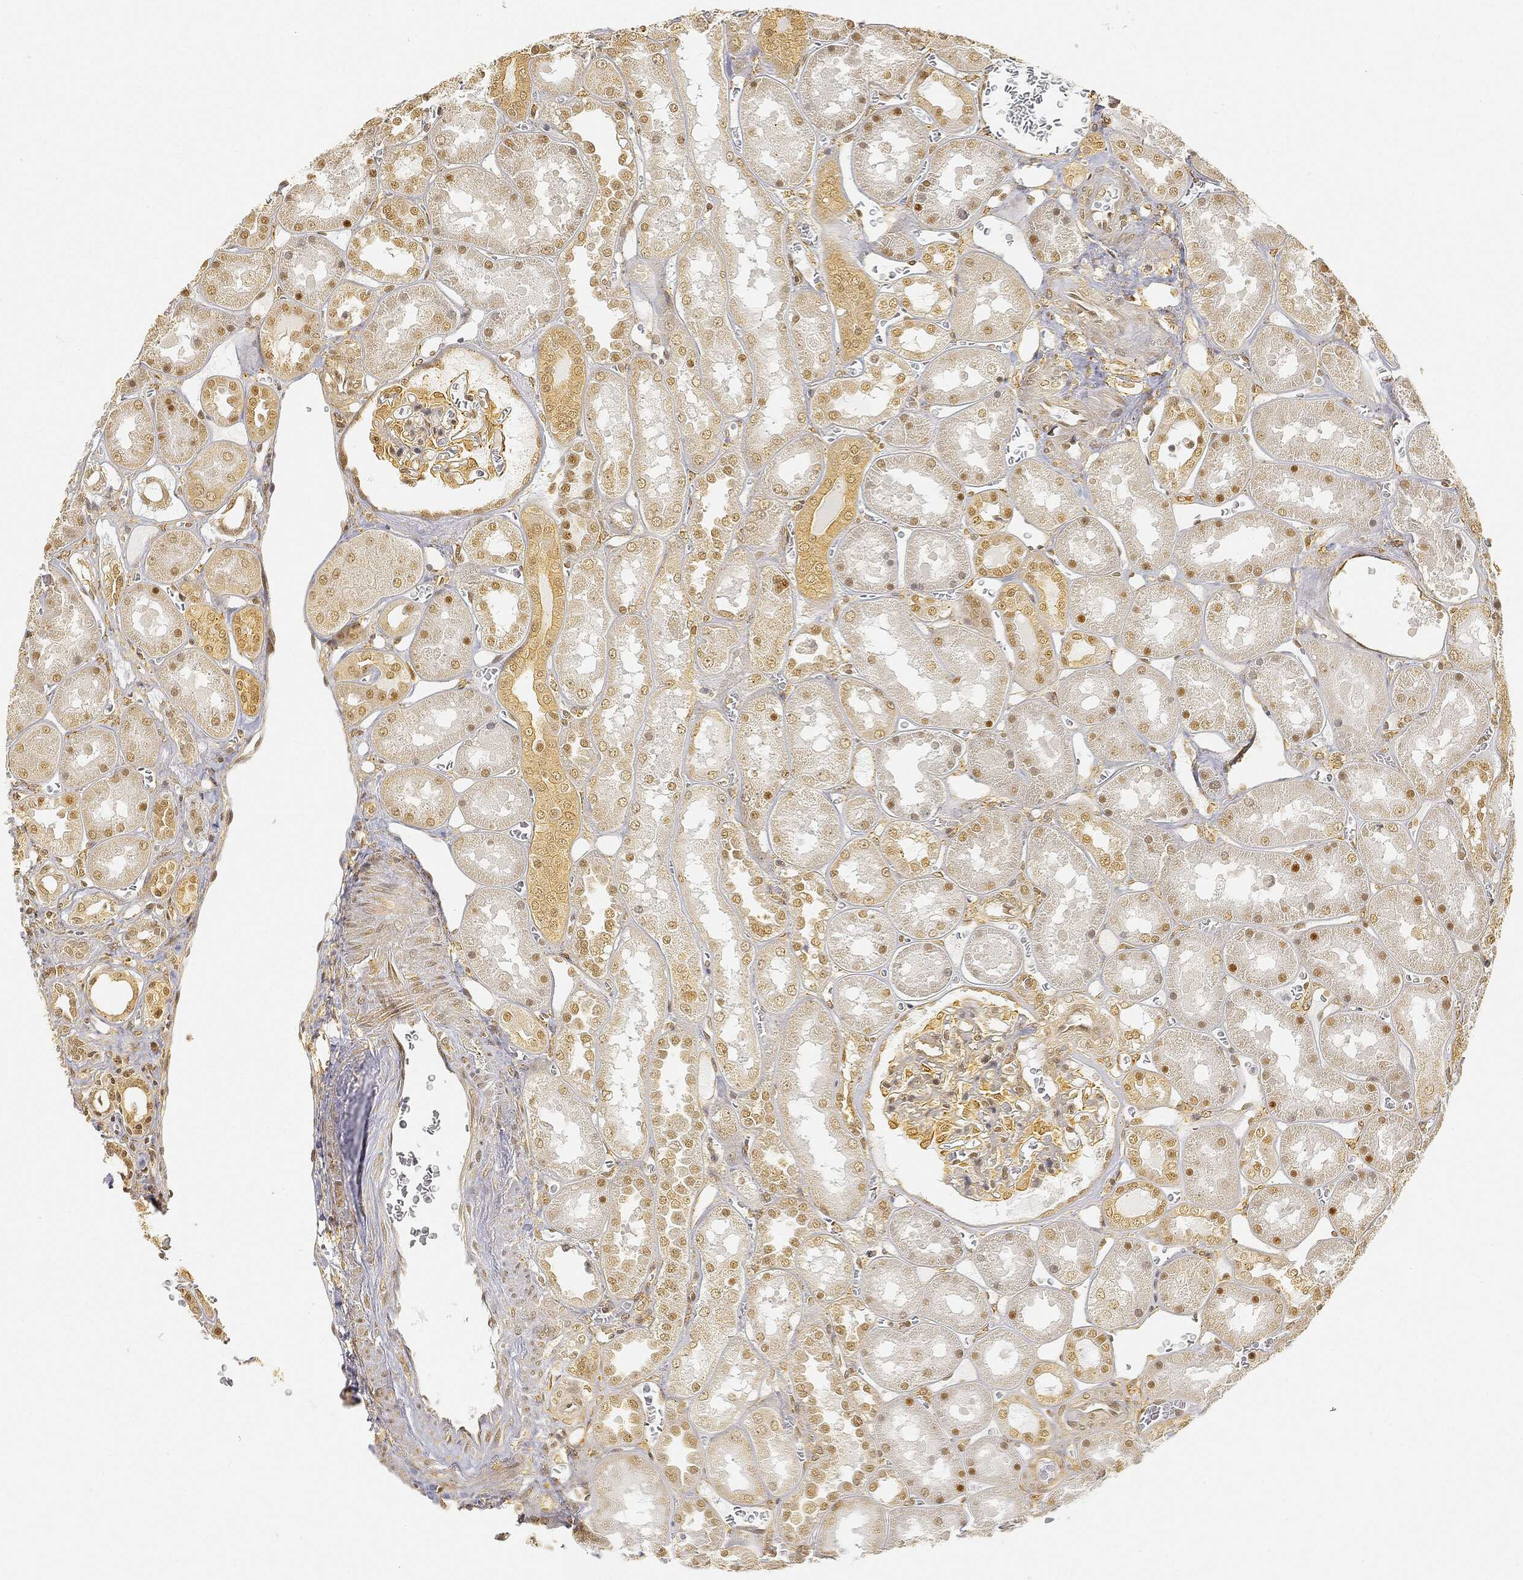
{"staining": {"intensity": "moderate", "quantity": "<25%", "location": "cytoplasmic/membranous,nuclear"}, "tissue": "kidney", "cell_type": "Cells in glomeruli", "image_type": "normal", "snomed": [{"axis": "morphology", "description": "Normal tissue, NOS"}, {"axis": "topography", "description": "Kidney"}], "caption": "Normal kidney shows moderate cytoplasmic/membranous,nuclear positivity in approximately <25% of cells in glomeruli.", "gene": "RSRC2", "patient": {"sex": "male", "age": 73}}